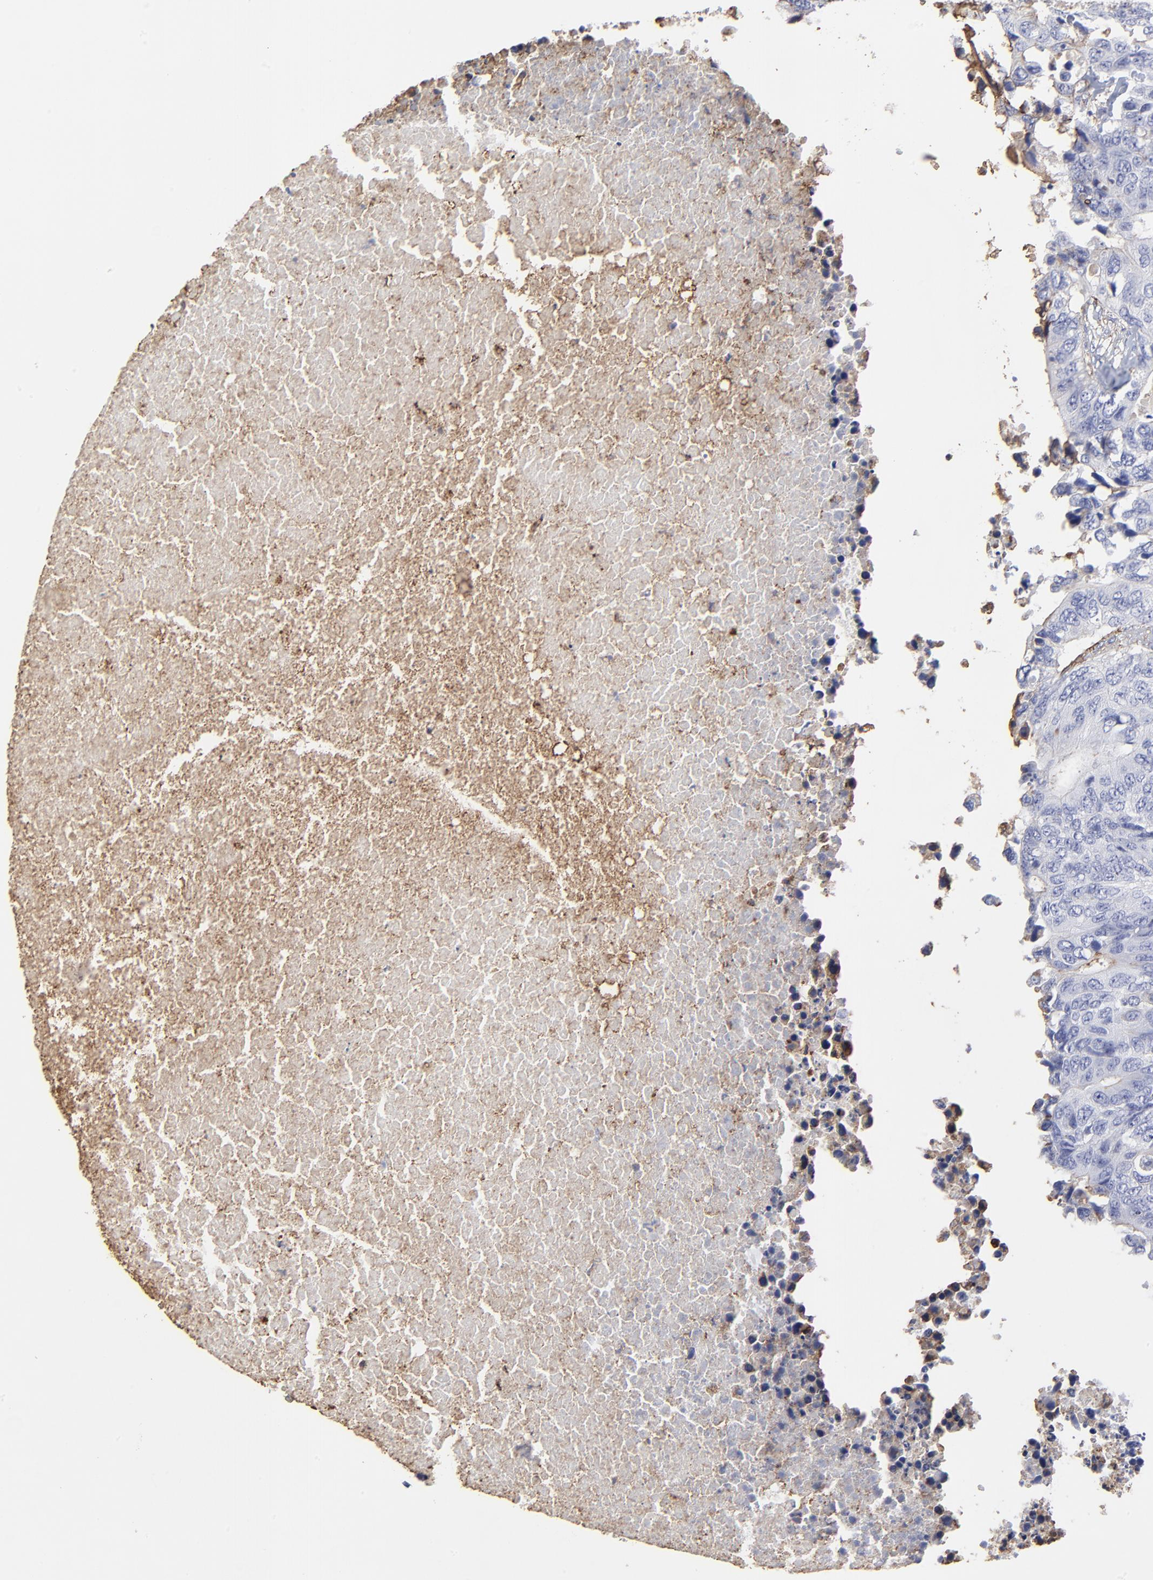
{"staining": {"intensity": "negative", "quantity": "none", "location": "none"}, "tissue": "colorectal cancer", "cell_type": "Tumor cells", "image_type": "cancer", "snomed": [{"axis": "morphology", "description": "Adenocarcinoma, NOS"}, {"axis": "topography", "description": "Colon"}], "caption": "Photomicrograph shows no protein staining in tumor cells of colorectal cancer tissue.", "gene": "ANXA6", "patient": {"sex": "male", "age": 71}}